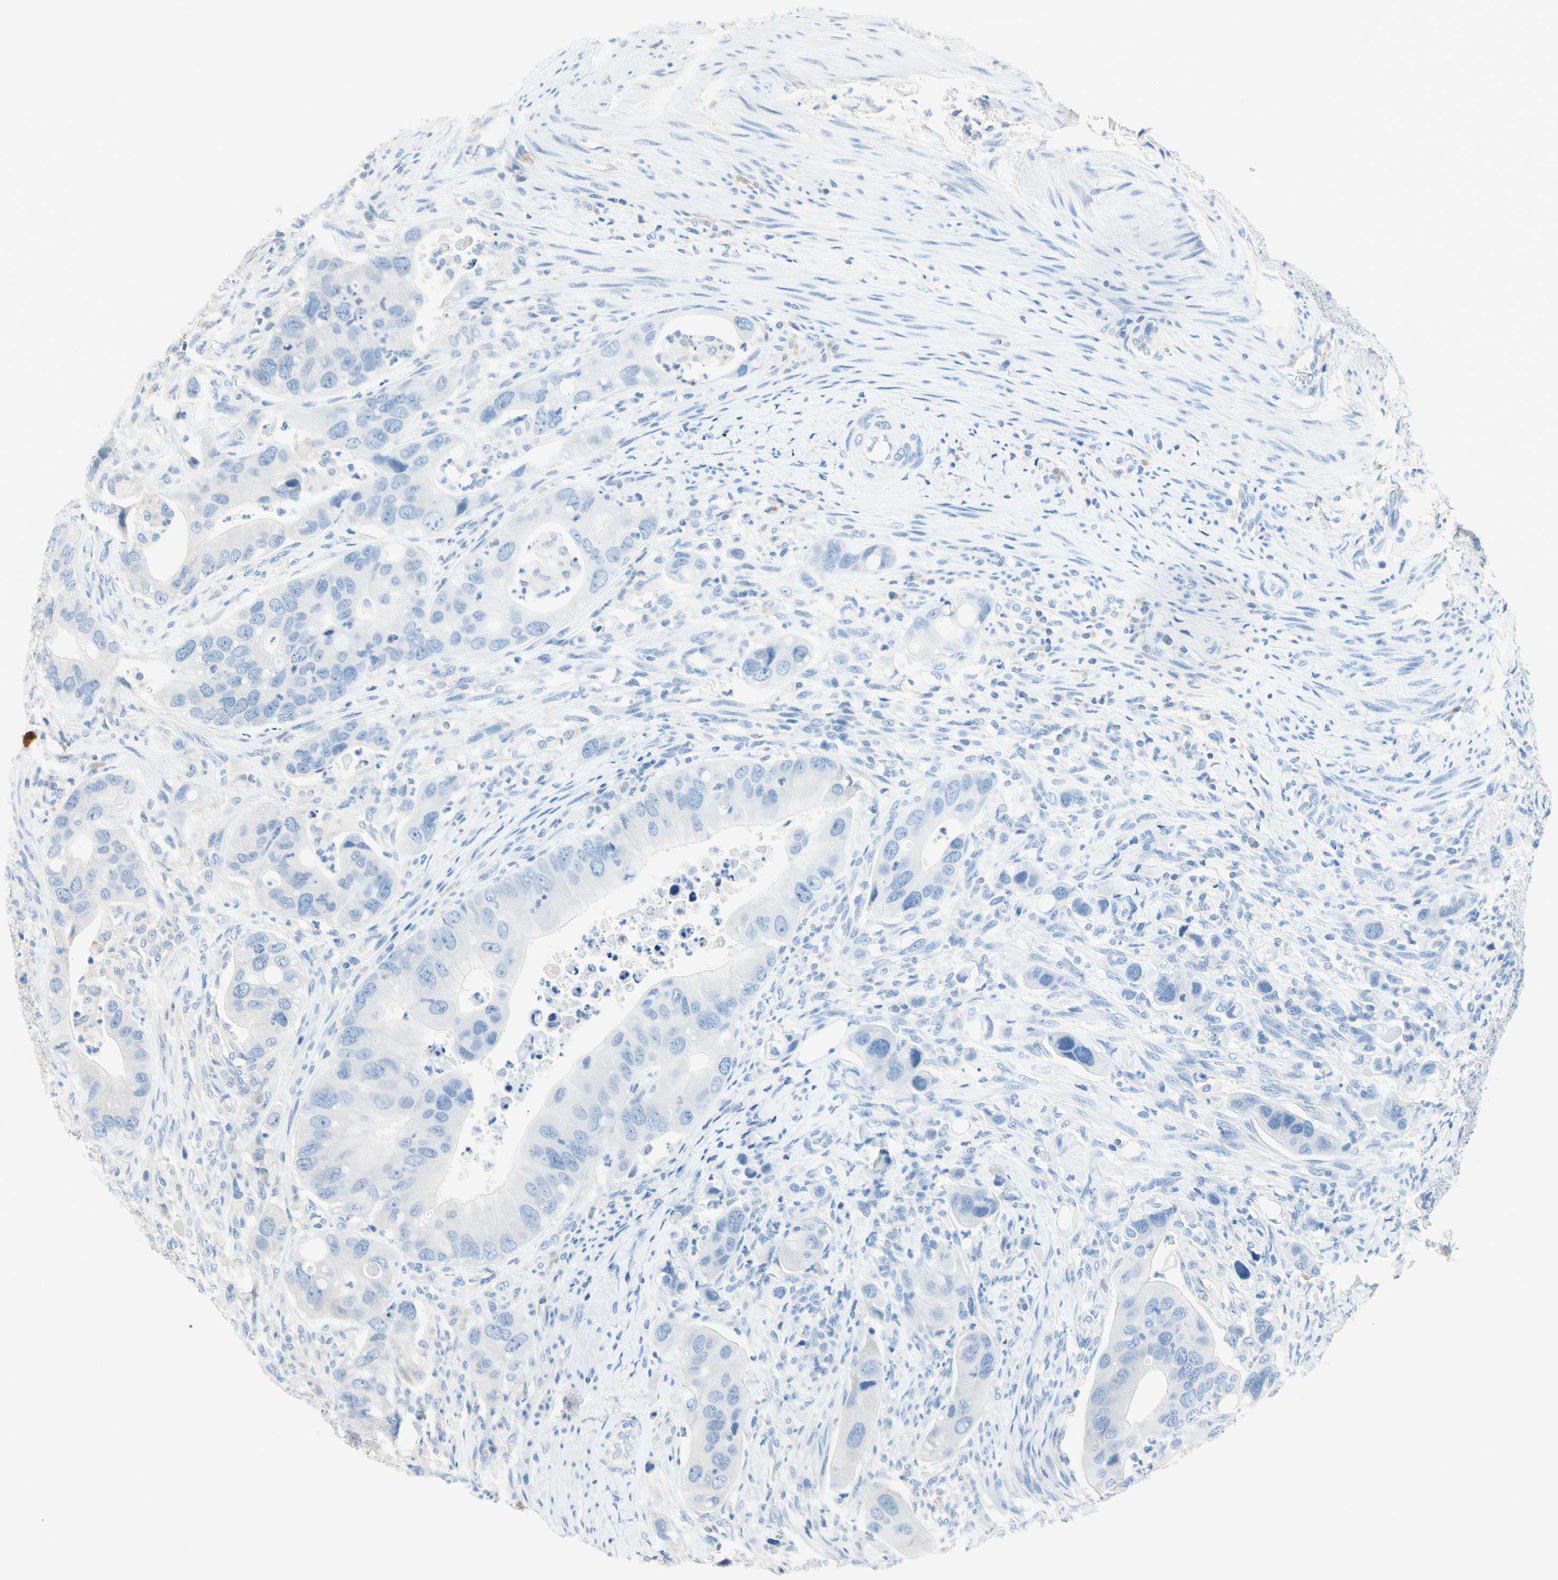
{"staining": {"intensity": "negative", "quantity": "none", "location": "none"}, "tissue": "colorectal cancer", "cell_type": "Tumor cells", "image_type": "cancer", "snomed": [{"axis": "morphology", "description": "Adenocarcinoma, NOS"}, {"axis": "topography", "description": "Rectum"}], "caption": "Protein analysis of colorectal cancer (adenocarcinoma) reveals no significant expression in tumor cells.", "gene": "IL1RL1", "patient": {"sex": "female", "age": 57}}